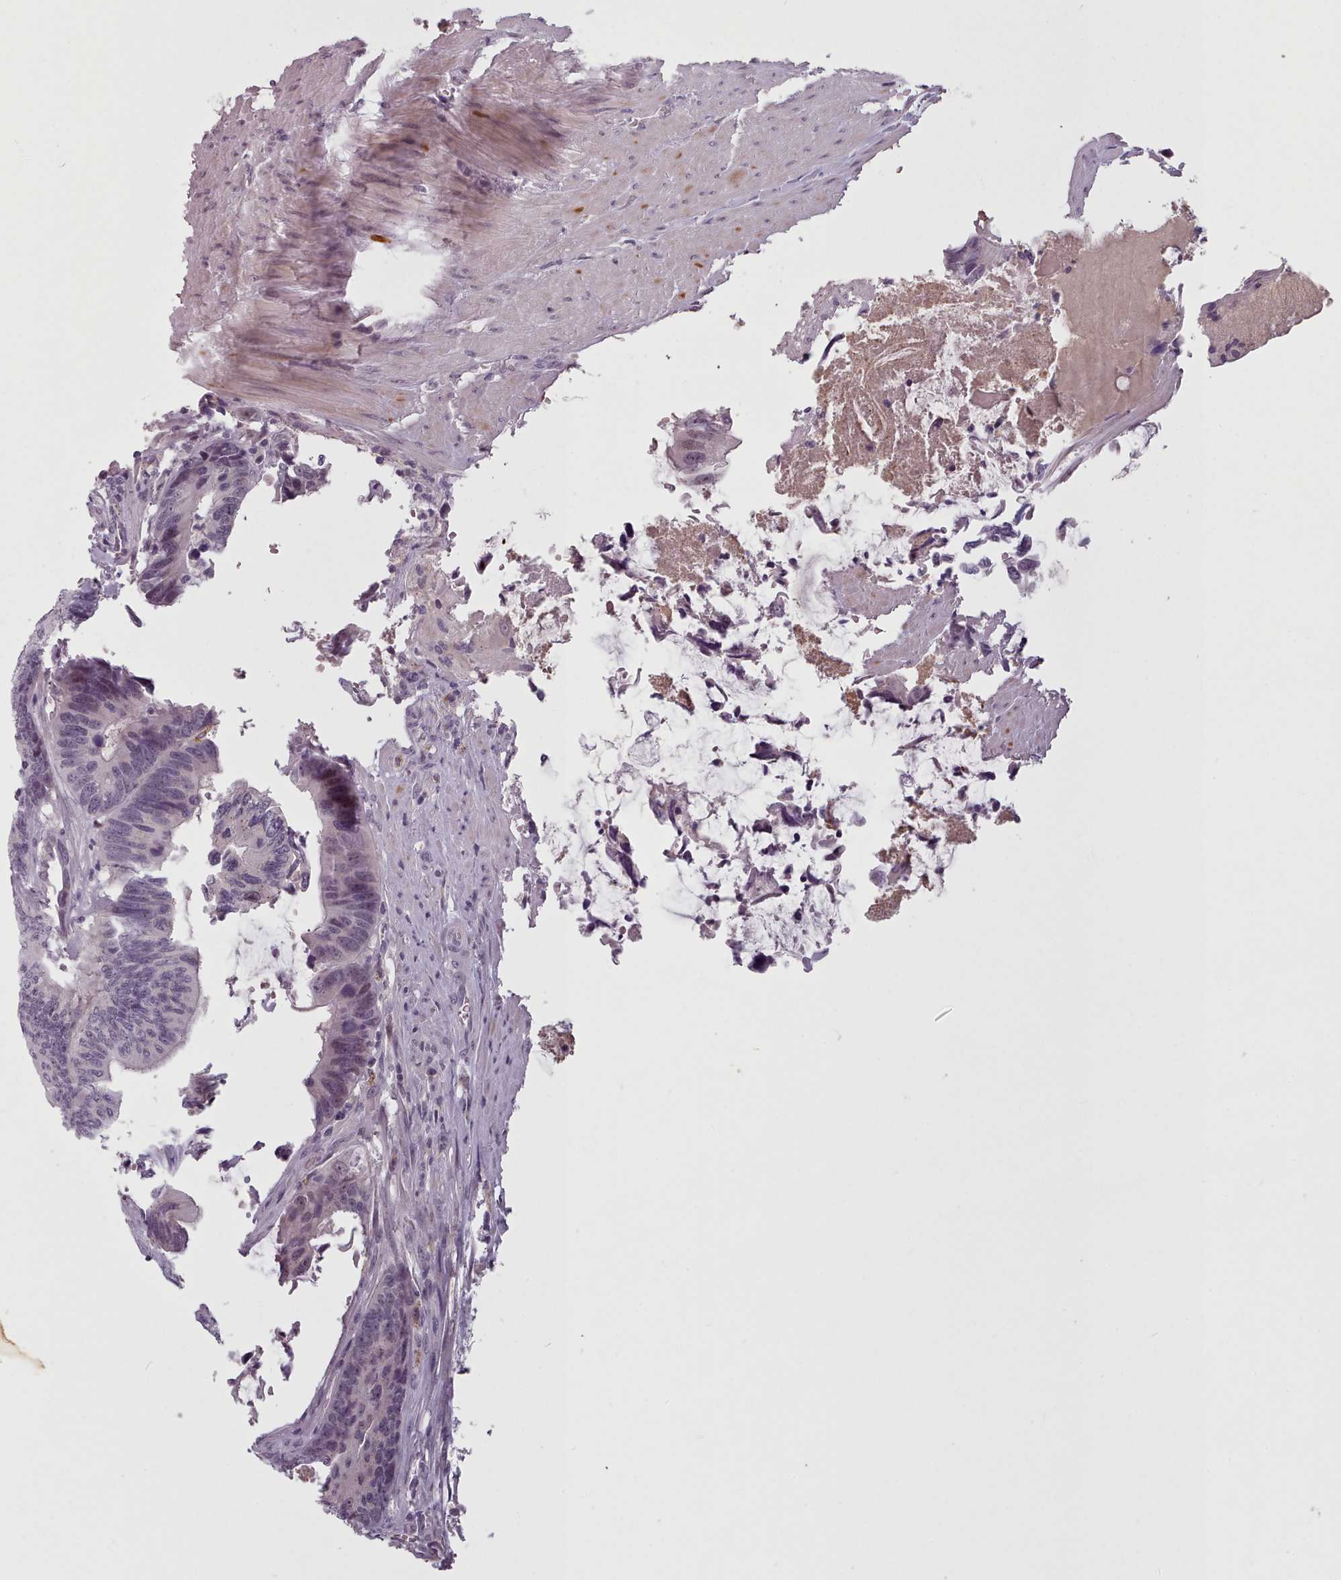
{"staining": {"intensity": "weak", "quantity": "<25%", "location": "nuclear"}, "tissue": "colorectal cancer", "cell_type": "Tumor cells", "image_type": "cancer", "snomed": [{"axis": "morphology", "description": "Adenocarcinoma, NOS"}, {"axis": "topography", "description": "Colon"}], "caption": "An image of adenocarcinoma (colorectal) stained for a protein reveals no brown staining in tumor cells. The staining was performed using DAB (3,3'-diaminobenzidine) to visualize the protein expression in brown, while the nuclei were stained in blue with hematoxylin (Magnification: 20x).", "gene": "PBX4", "patient": {"sex": "male", "age": 87}}